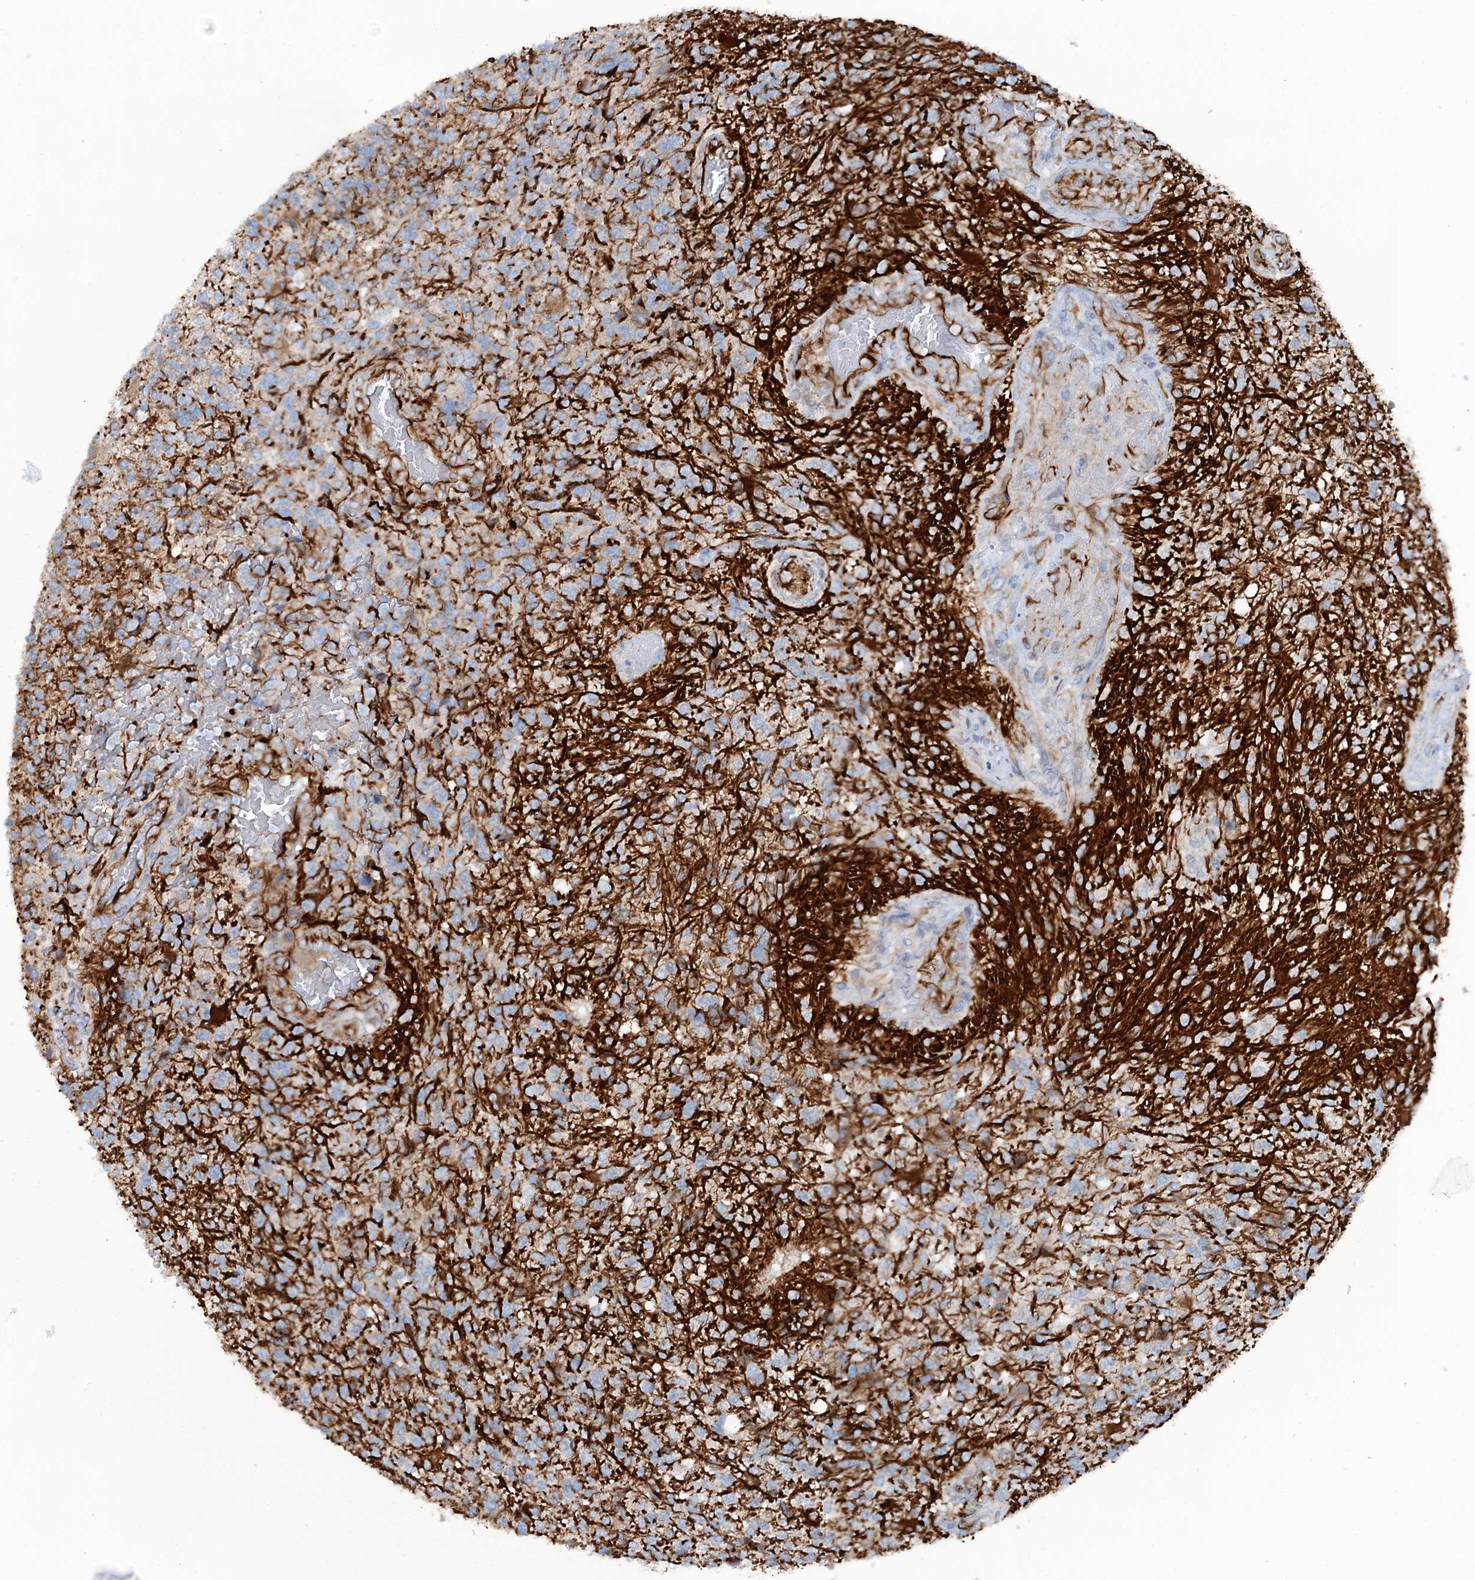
{"staining": {"intensity": "weak", "quantity": "<25%", "location": "cytoplasmic/membranous"}, "tissue": "glioma", "cell_type": "Tumor cells", "image_type": "cancer", "snomed": [{"axis": "morphology", "description": "Glioma, malignant, High grade"}, {"axis": "topography", "description": "Brain"}], "caption": "This is an immunohistochemistry photomicrograph of malignant high-grade glioma. There is no expression in tumor cells.", "gene": "CALCOCO1", "patient": {"sex": "male", "age": 56}}